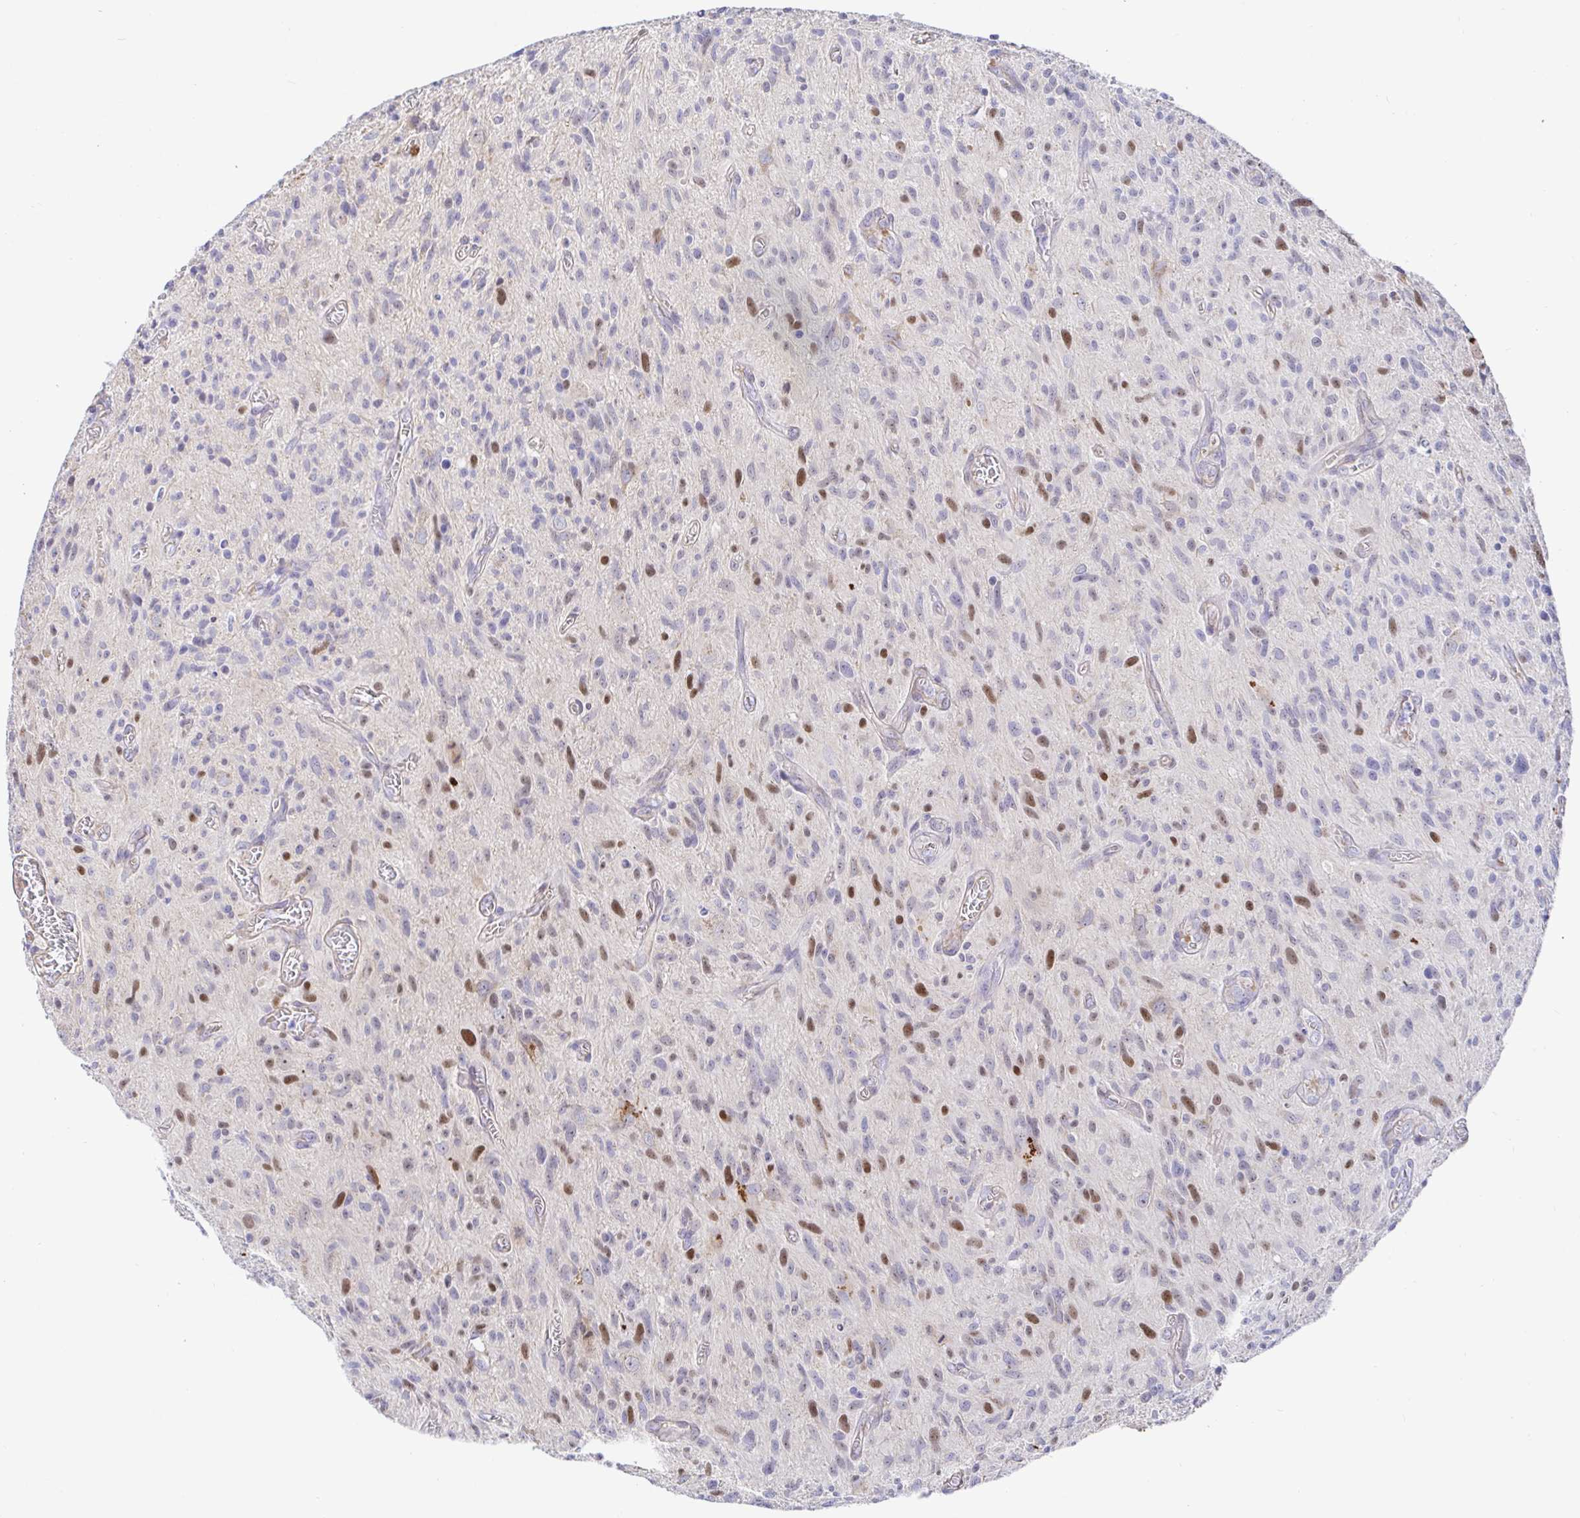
{"staining": {"intensity": "moderate", "quantity": "<25%", "location": "nuclear"}, "tissue": "glioma", "cell_type": "Tumor cells", "image_type": "cancer", "snomed": [{"axis": "morphology", "description": "Glioma, malignant, High grade"}, {"axis": "topography", "description": "Brain"}], "caption": "Immunohistochemistry (IHC) histopathology image of neoplastic tissue: human glioma stained using IHC shows low levels of moderate protein expression localized specifically in the nuclear of tumor cells, appearing as a nuclear brown color.", "gene": "TIMELESS", "patient": {"sex": "male", "age": 75}}